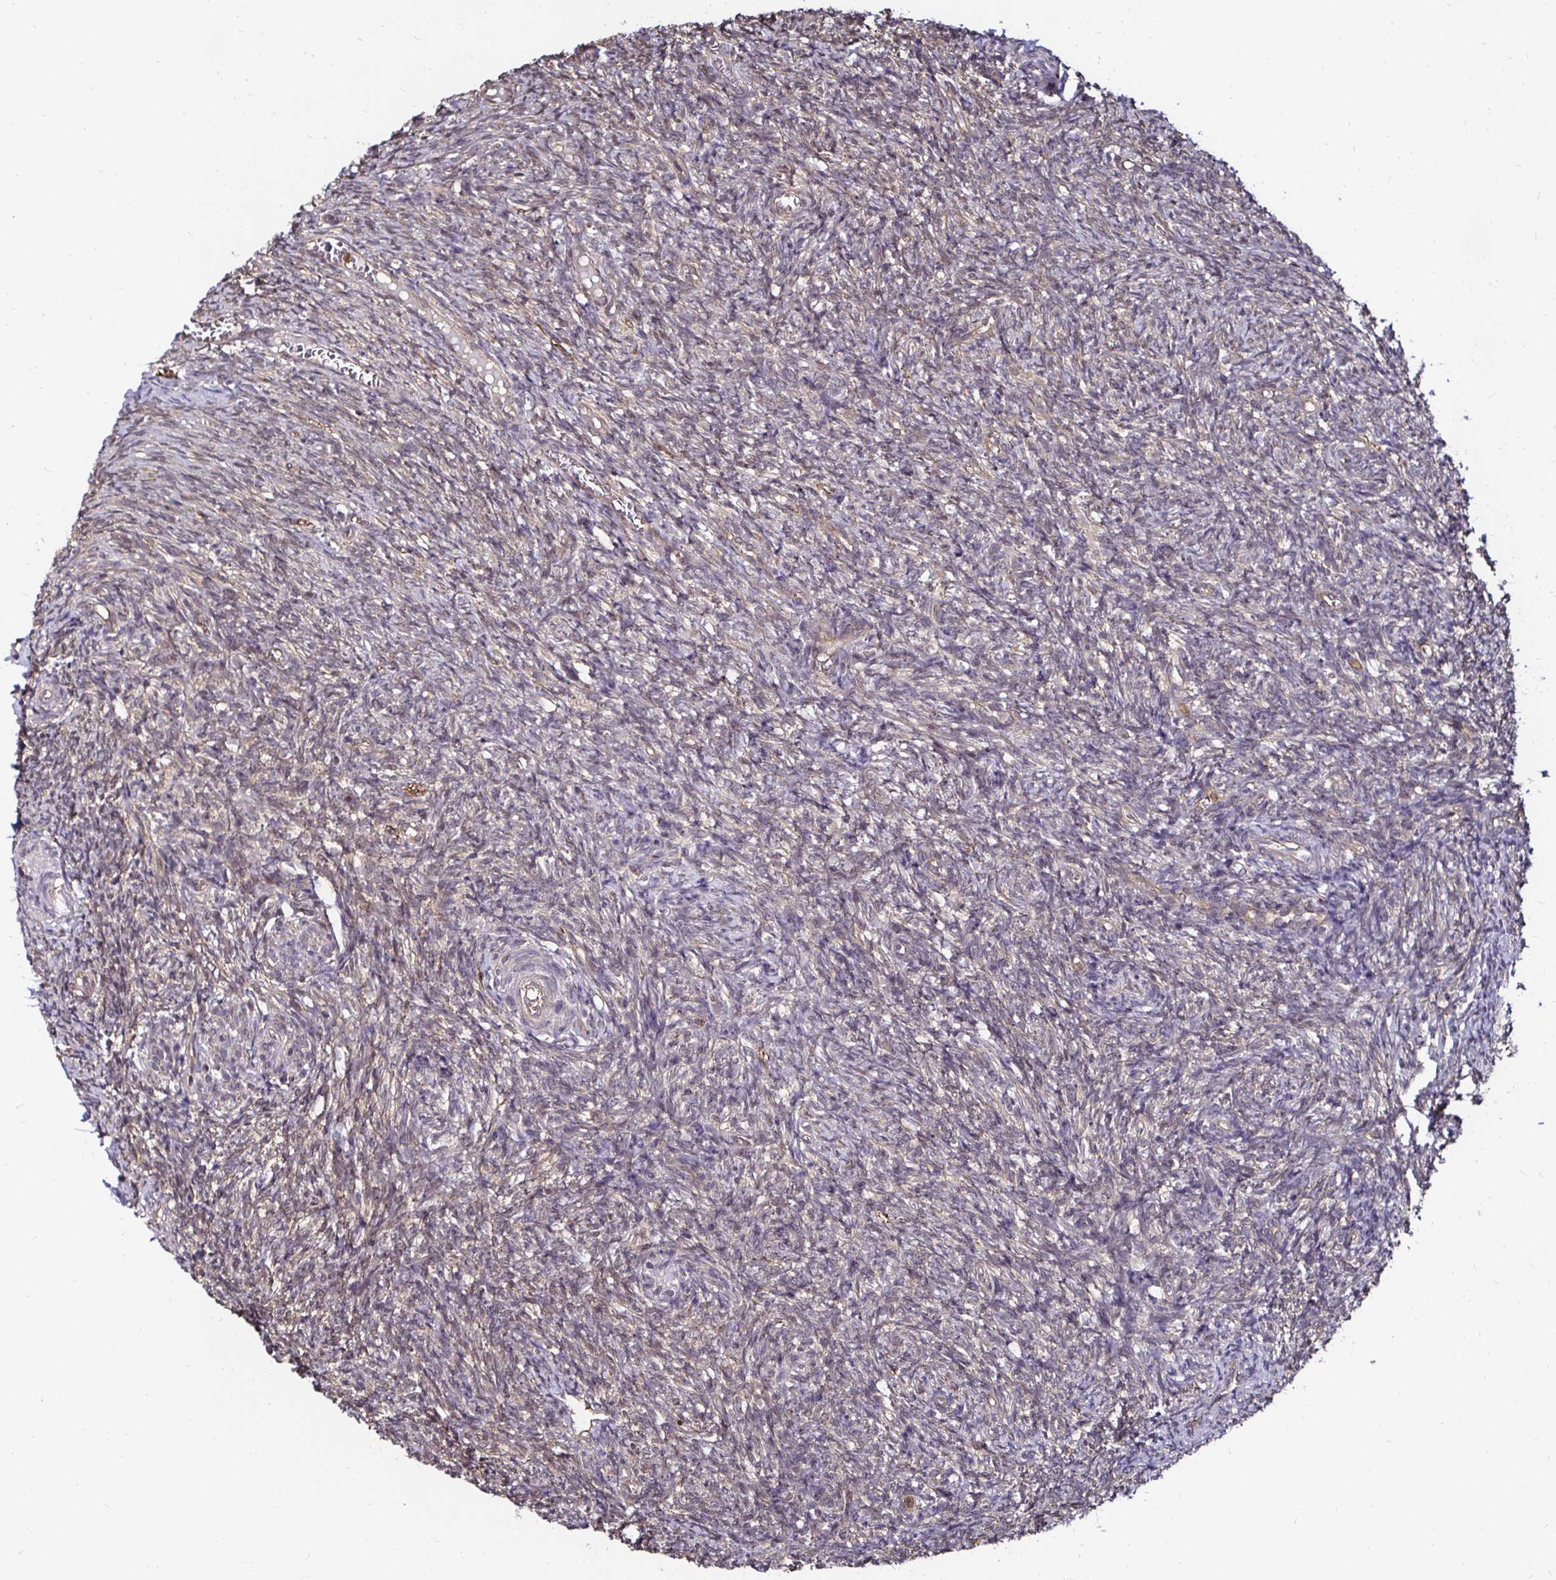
{"staining": {"intensity": "weak", "quantity": "25%-75%", "location": "cytoplasmic/membranous"}, "tissue": "ovary", "cell_type": "Ovarian stroma cells", "image_type": "normal", "snomed": [{"axis": "morphology", "description": "Normal tissue, NOS"}, {"axis": "topography", "description": "Ovary"}], "caption": "Benign ovary was stained to show a protein in brown. There is low levels of weak cytoplasmic/membranous expression in approximately 25%-75% of ovarian stroma cells.", "gene": "TXN", "patient": {"sex": "female", "age": 39}}